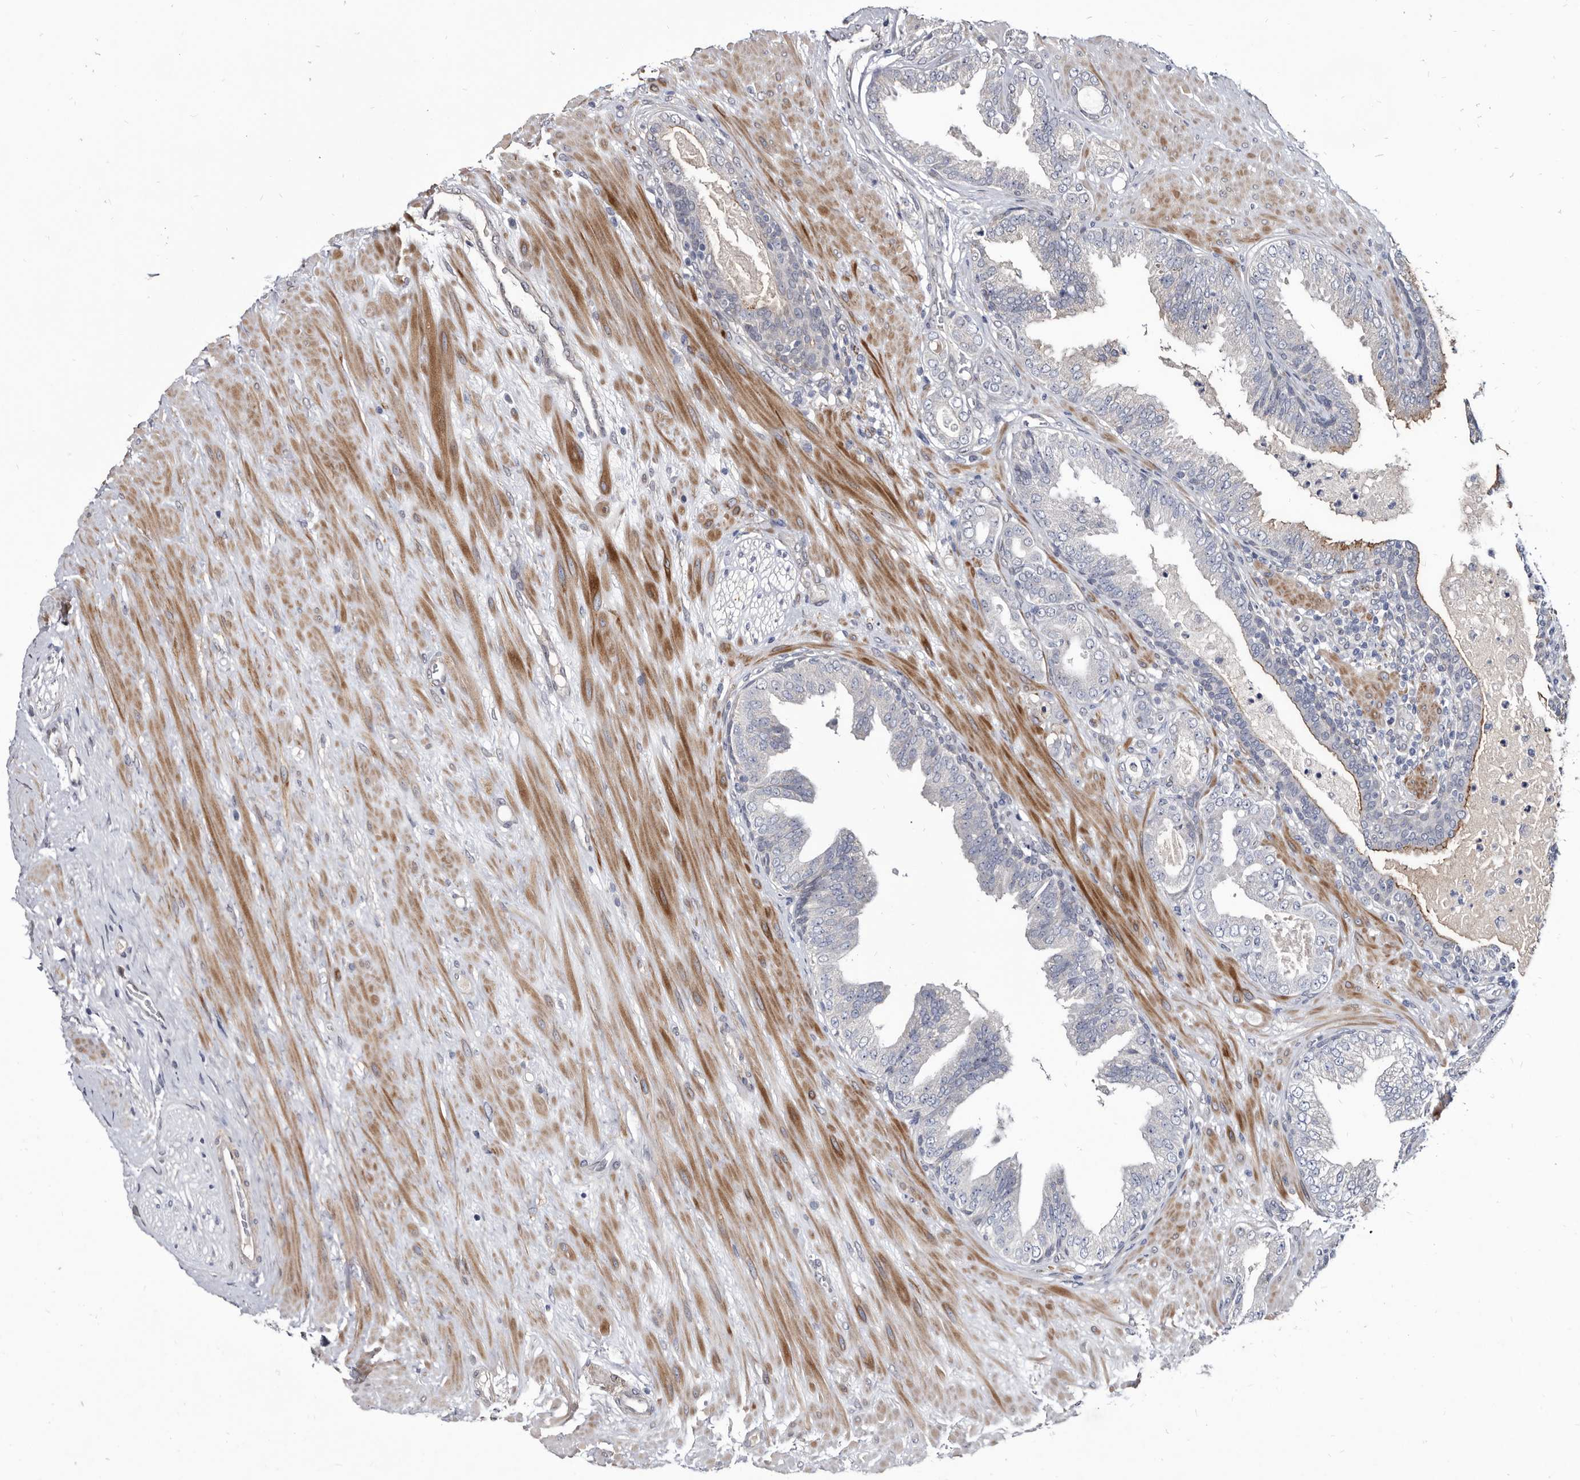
{"staining": {"intensity": "negative", "quantity": "none", "location": "none"}, "tissue": "prostate cancer", "cell_type": "Tumor cells", "image_type": "cancer", "snomed": [{"axis": "morphology", "description": "Adenocarcinoma, Low grade"}, {"axis": "topography", "description": "Prostate"}], "caption": "High magnification brightfield microscopy of low-grade adenocarcinoma (prostate) stained with DAB (3,3'-diaminobenzidine) (brown) and counterstained with hematoxylin (blue): tumor cells show no significant positivity.", "gene": "PROM1", "patient": {"sex": "male", "age": 63}}